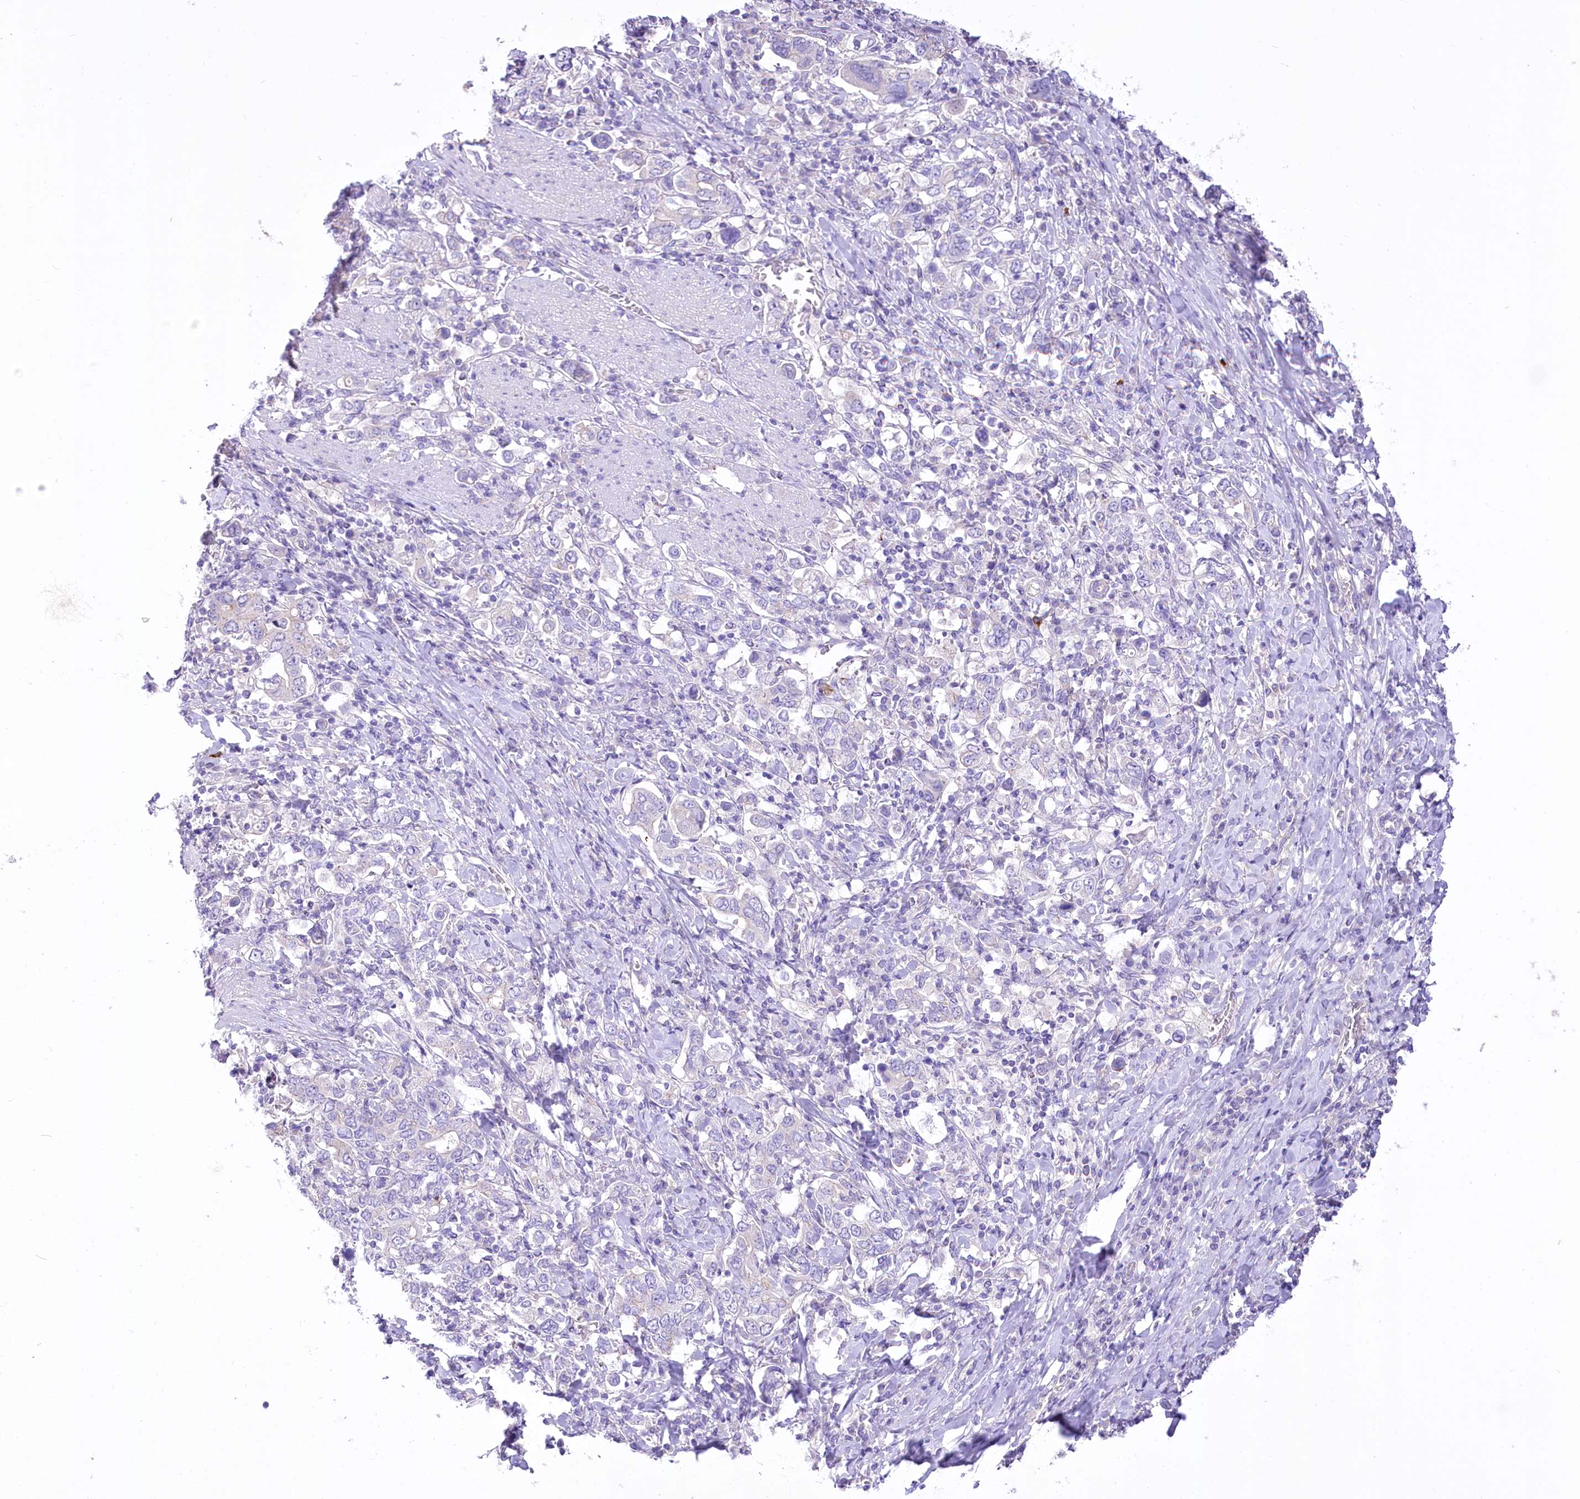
{"staining": {"intensity": "negative", "quantity": "none", "location": "none"}, "tissue": "stomach cancer", "cell_type": "Tumor cells", "image_type": "cancer", "snomed": [{"axis": "morphology", "description": "Adenocarcinoma, NOS"}, {"axis": "topography", "description": "Stomach, upper"}], "caption": "High power microscopy micrograph of an IHC micrograph of stomach cancer (adenocarcinoma), revealing no significant positivity in tumor cells.", "gene": "LRRC34", "patient": {"sex": "male", "age": 62}}